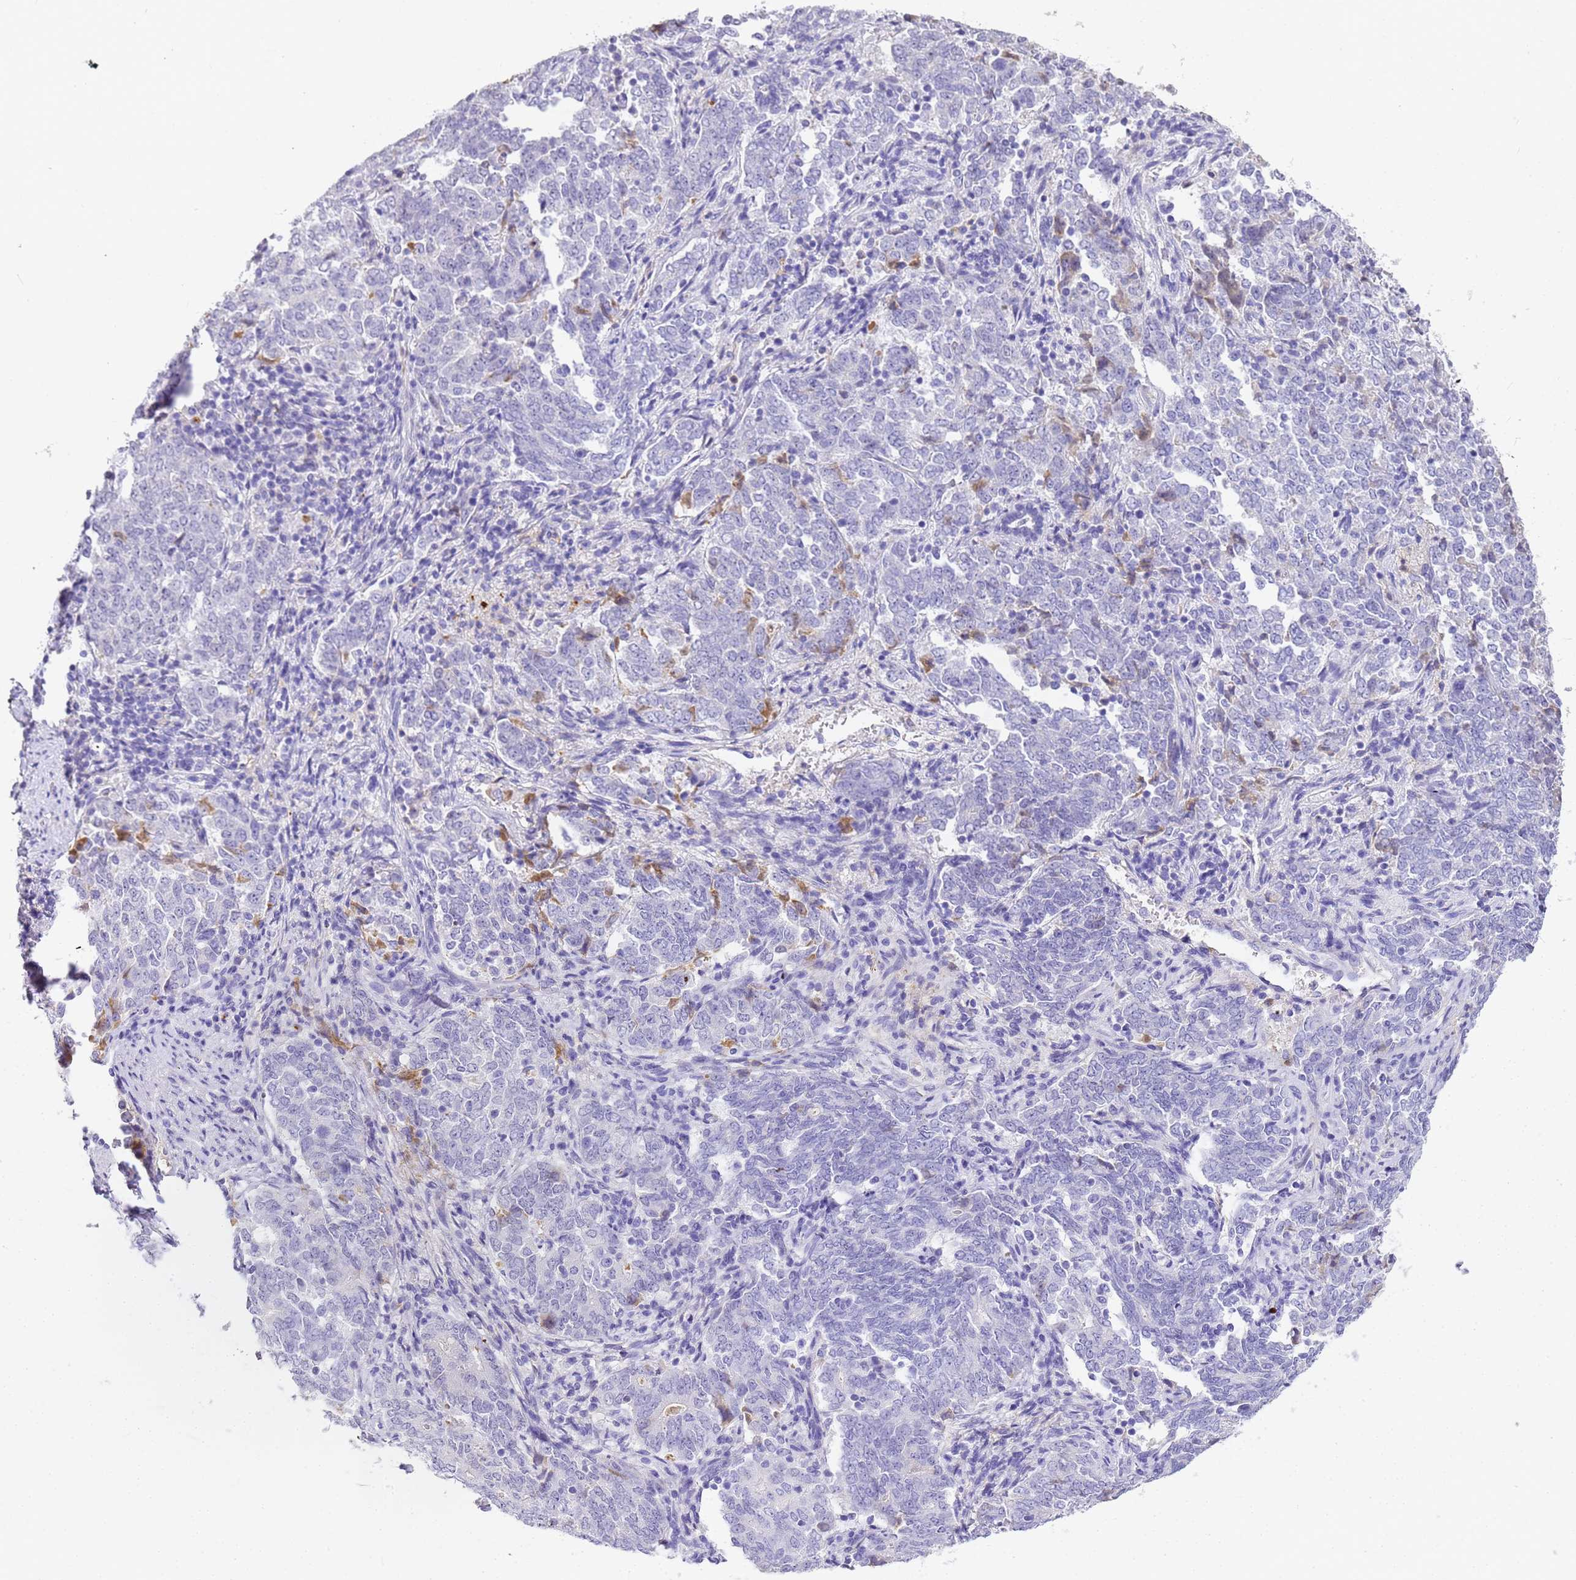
{"staining": {"intensity": "negative", "quantity": "none", "location": "none"}, "tissue": "endometrial cancer", "cell_type": "Tumor cells", "image_type": "cancer", "snomed": [{"axis": "morphology", "description": "Adenocarcinoma, NOS"}, {"axis": "topography", "description": "Endometrium"}], "caption": "A photomicrograph of endometrial cancer stained for a protein exhibits no brown staining in tumor cells.", "gene": "CFHR2", "patient": {"sex": "female", "age": 80}}